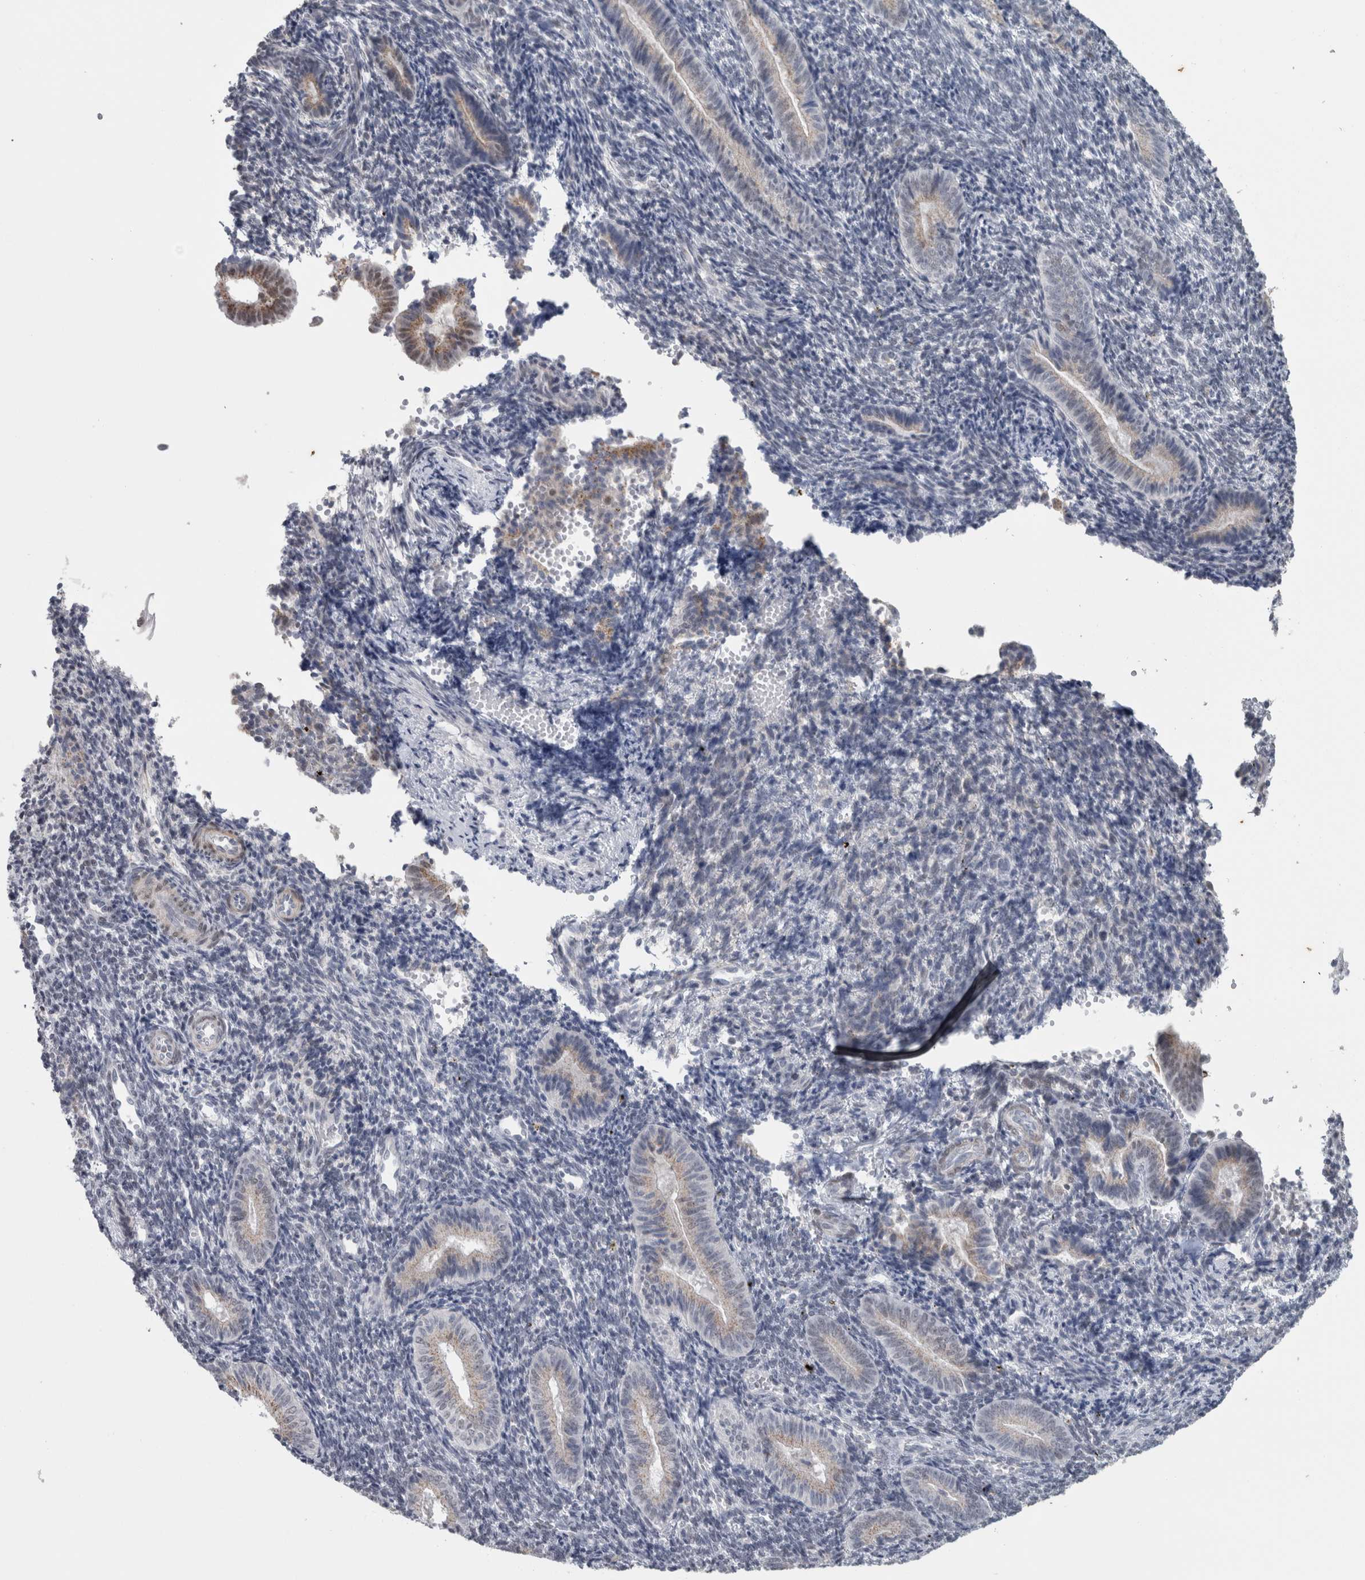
{"staining": {"intensity": "negative", "quantity": "none", "location": "none"}, "tissue": "endometrium", "cell_type": "Cells in endometrial stroma", "image_type": "normal", "snomed": [{"axis": "morphology", "description": "Normal tissue, NOS"}, {"axis": "topography", "description": "Uterus"}, {"axis": "topography", "description": "Endometrium"}], "caption": "DAB (3,3'-diaminobenzidine) immunohistochemical staining of unremarkable endometrium displays no significant expression in cells in endometrial stroma.", "gene": "PLIN1", "patient": {"sex": "female", "age": 33}}